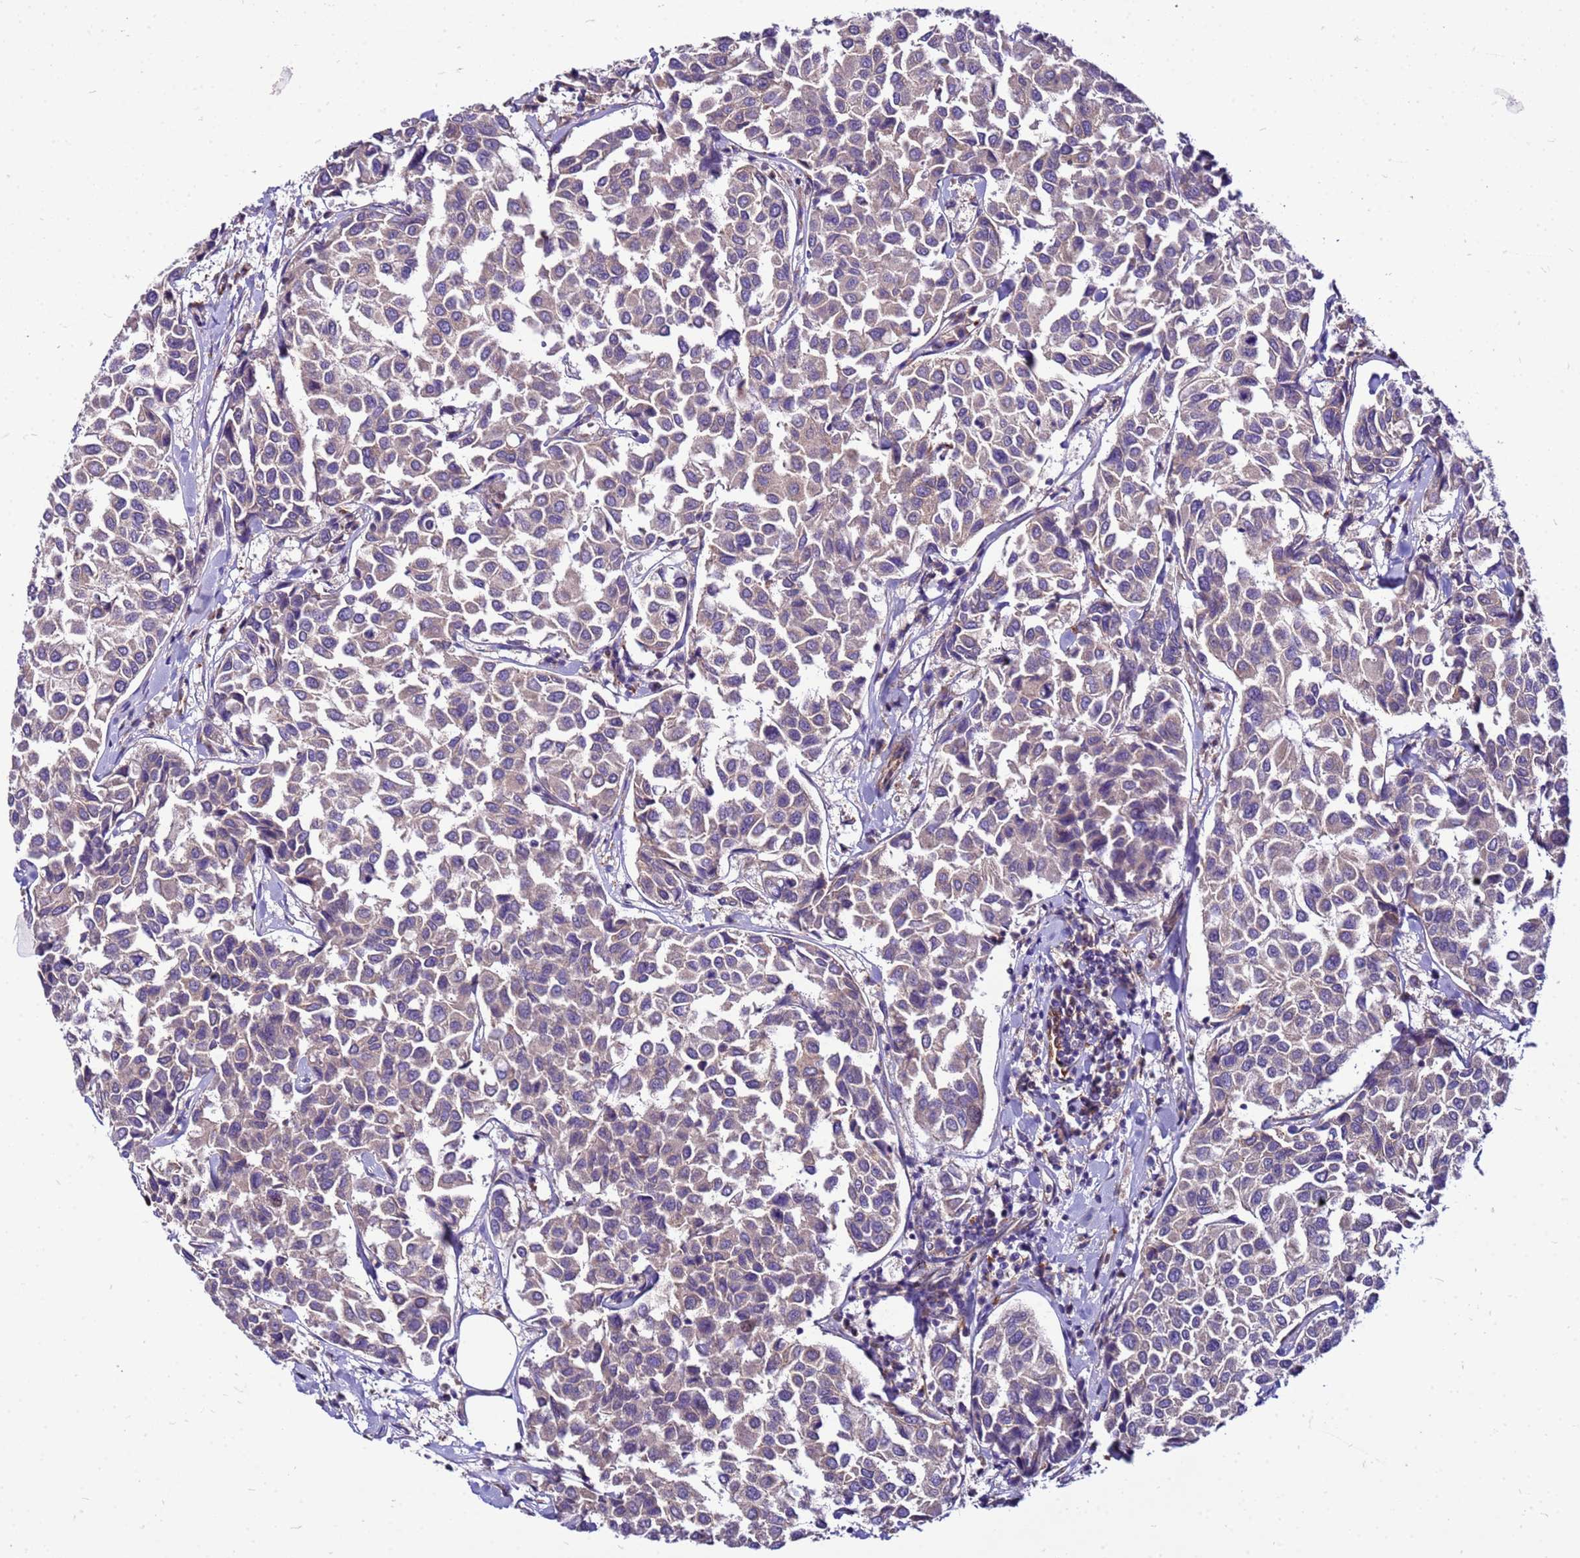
{"staining": {"intensity": "weak", "quantity": "<25%", "location": "cytoplasmic/membranous"}, "tissue": "breast cancer", "cell_type": "Tumor cells", "image_type": "cancer", "snomed": [{"axis": "morphology", "description": "Duct carcinoma"}, {"axis": "topography", "description": "Breast"}], "caption": "DAB (3,3'-diaminobenzidine) immunohistochemical staining of human invasive ductal carcinoma (breast) shows no significant staining in tumor cells.", "gene": "PKD1", "patient": {"sex": "female", "age": 55}}